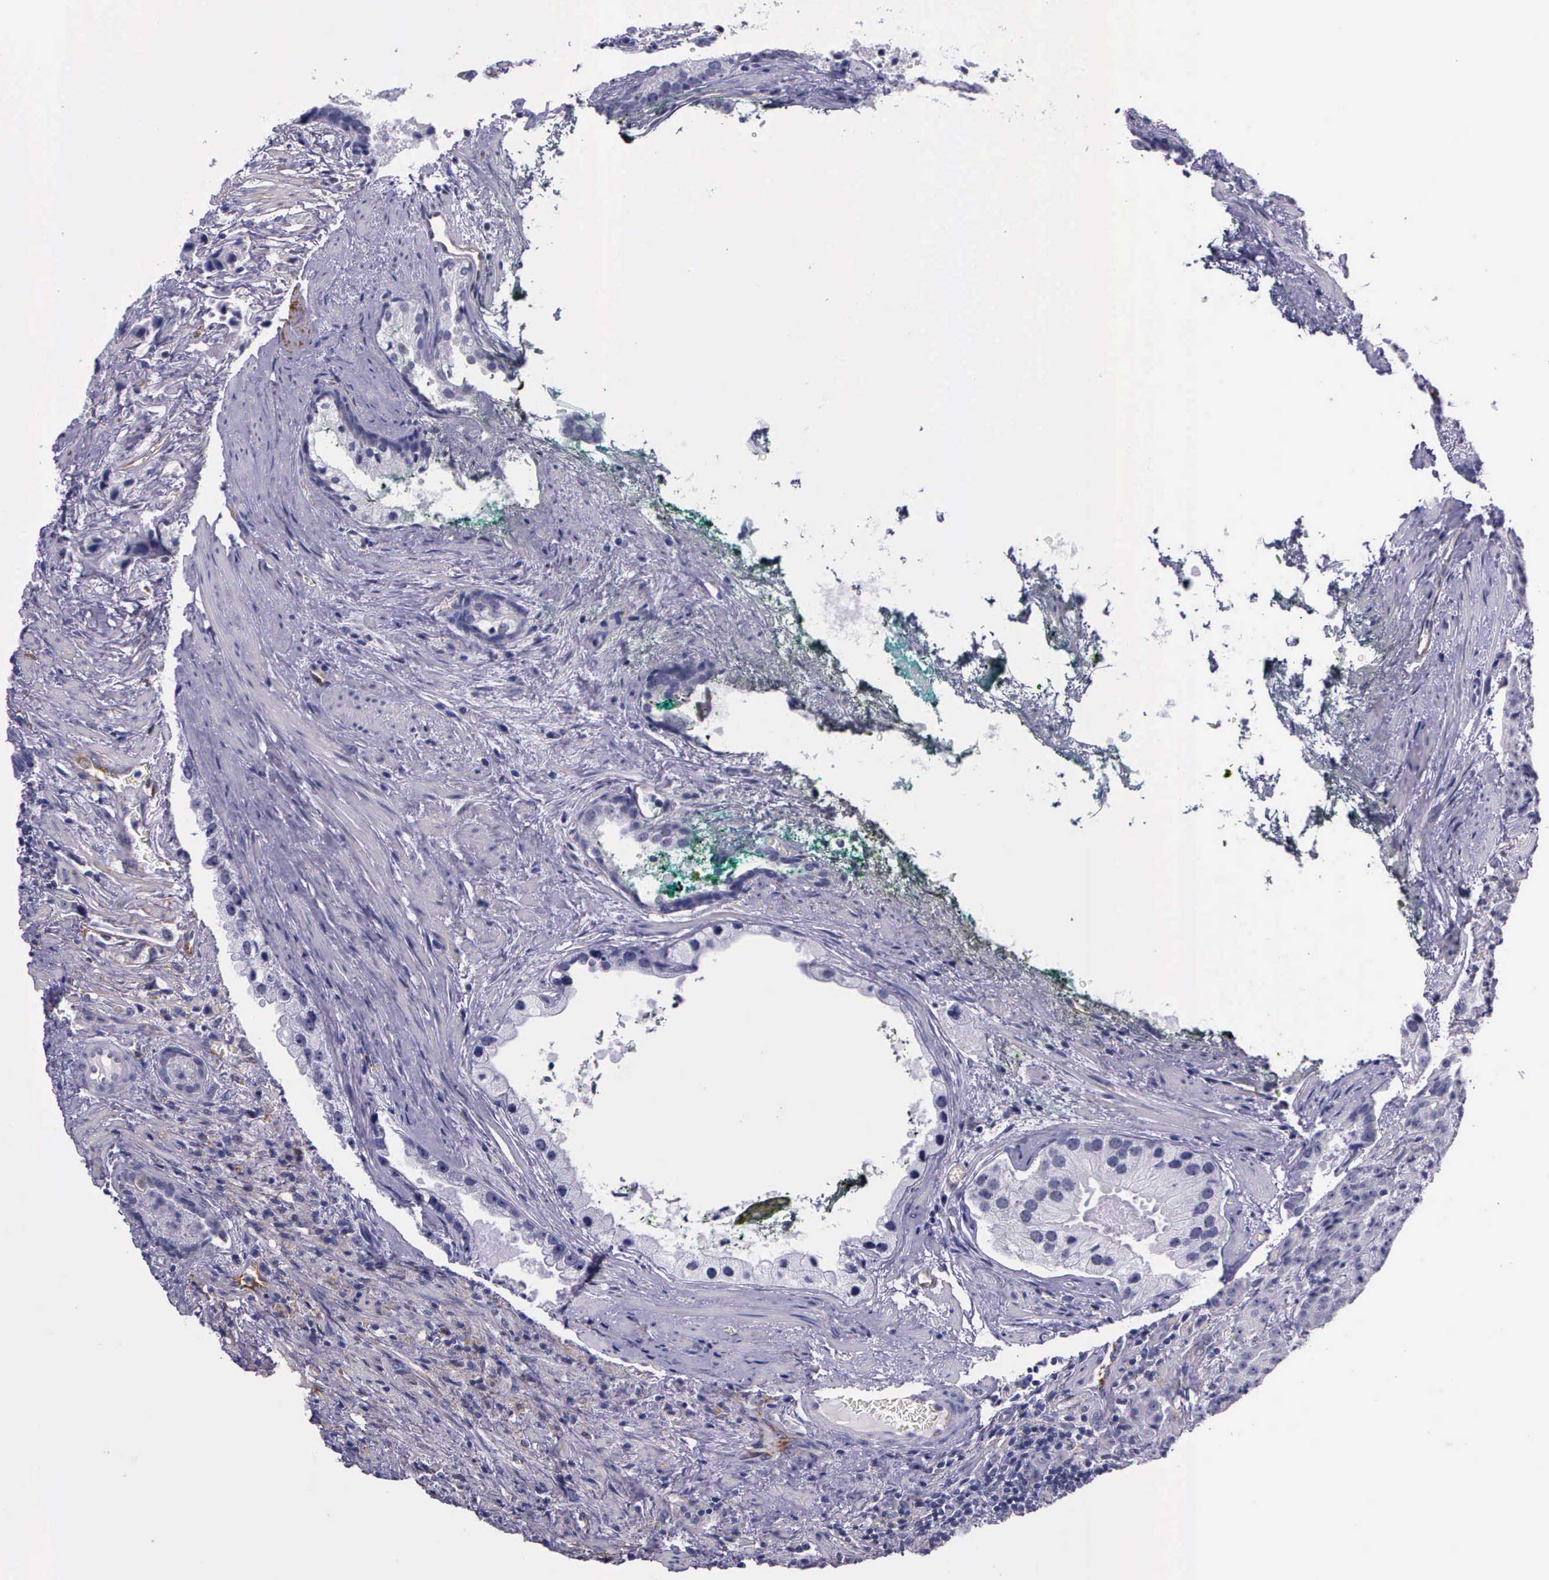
{"staining": {"intensity": "negative", "quantity": "none", "location": "none"}, "tissue": "prostate cancer", "cell_type": "Tumor cells", "image_type": "cancer", "snomed": [{"axis": "morphology", "description": "Adenocarcinoma, Medium grade"}, {"axis": "topography", "description": "Prostate"}], "caption": "Immunohistochemistry (IHC) micrograph of adenocarcinoma (medium-grade) (prostate) stained for a protein (brown), which reveals no staining in tumor cells.", "gene": "AHNAK2", "patient": {"sex": "male", "age": 70}}